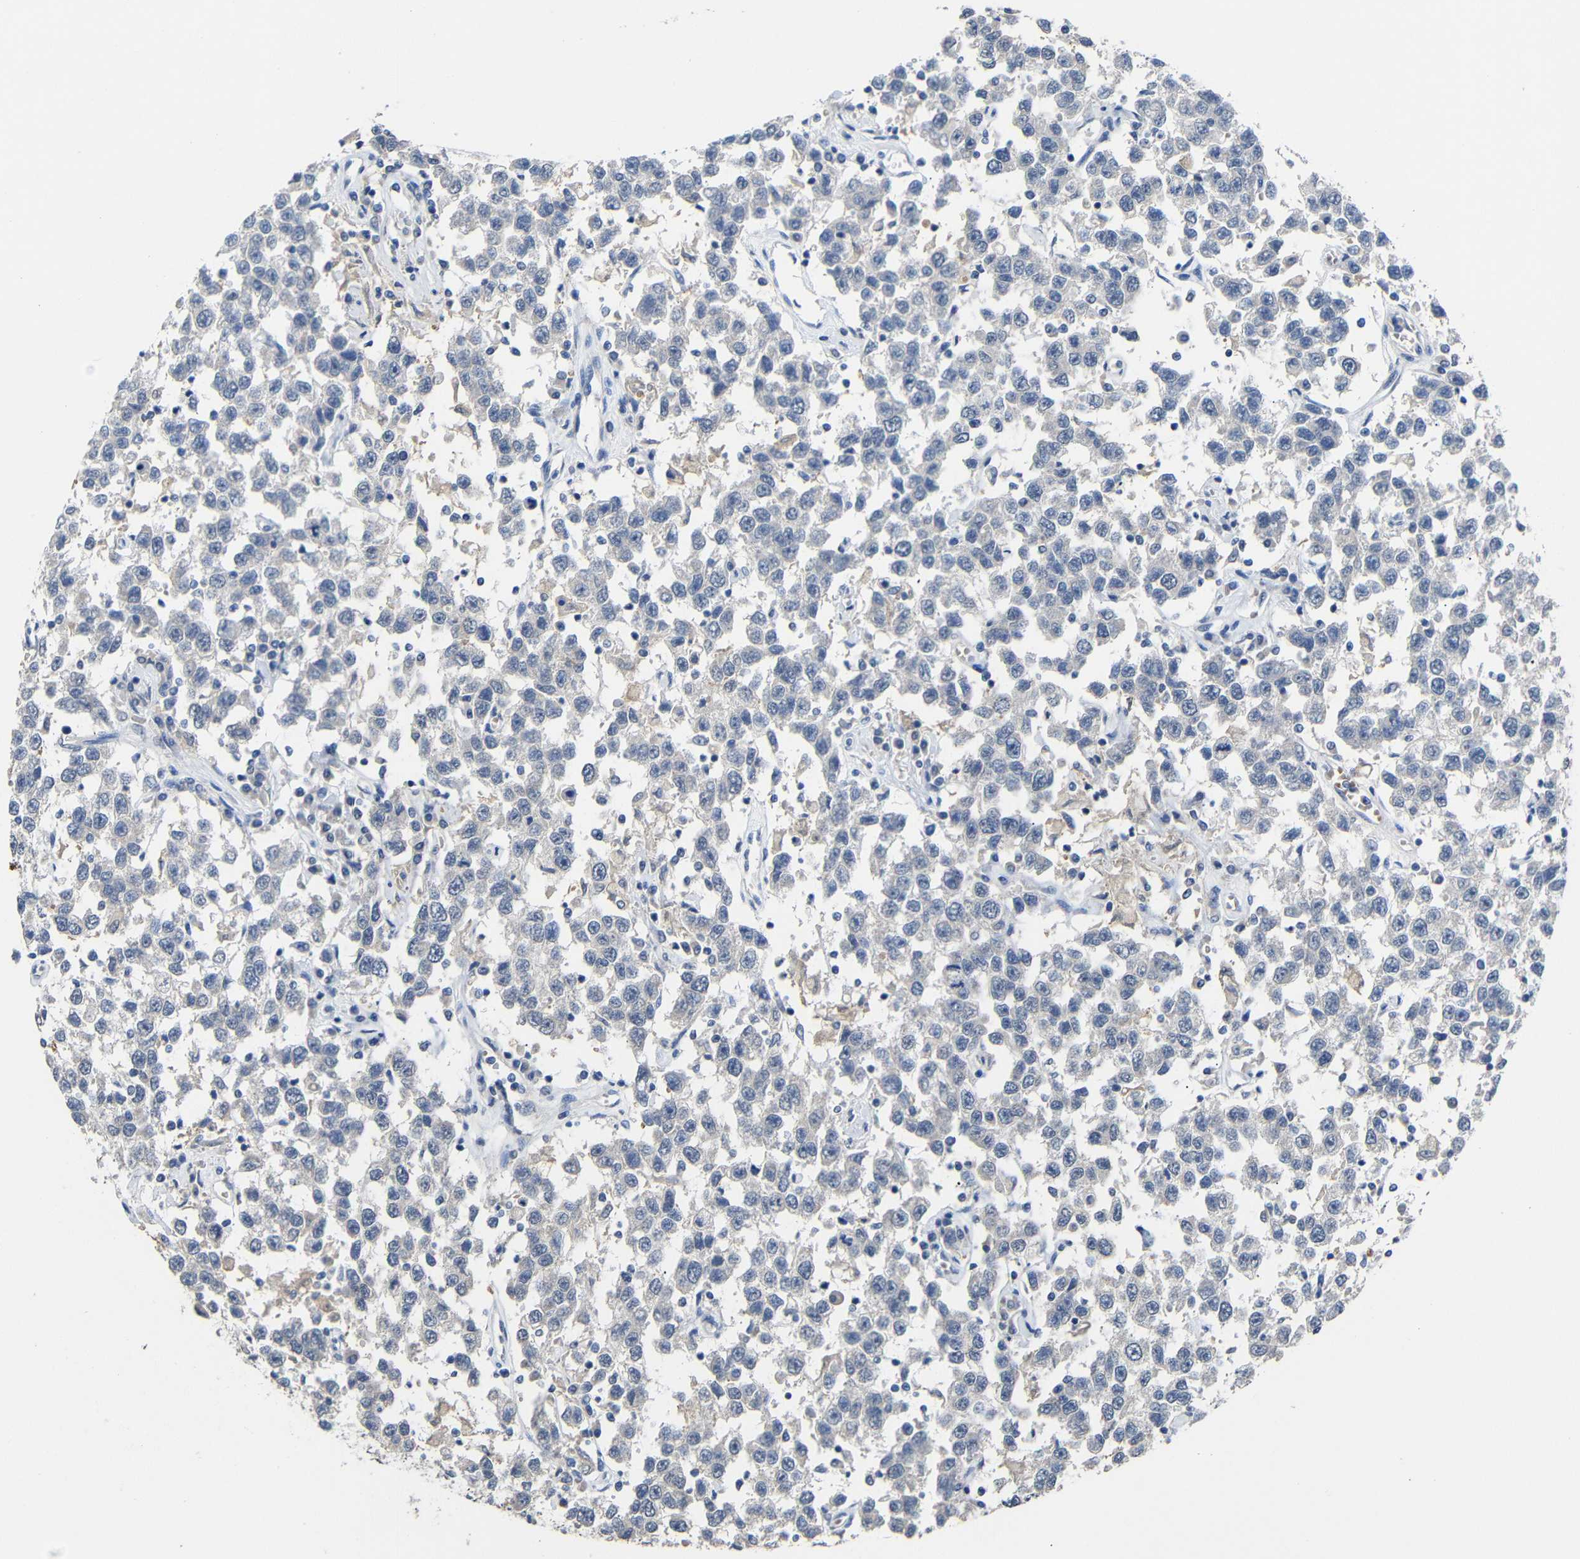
{"staining": {"intensity": "negative", "quantity": "none", "location": "none"}, "tissue": "testis cancer", "cell_type": "Tumor cells", "image_type": "cancer", "snomed": [{"axis": "morphology", "description": "Seminoma, NOS"}, {"axis": "topography", "description": "Testis"}], "caption": "Seminoma (testis) was stained to show a protein in brown. There is no significant positivity in tumor cells. Brightfield microscopy of IHC stained with DAB (3,3'-diaminobenzidine) (brown) and hematoxylin (blue), captured at high magnification.", "gene": "HNF1A", "patient": {"sex": "male", "age": 41}}